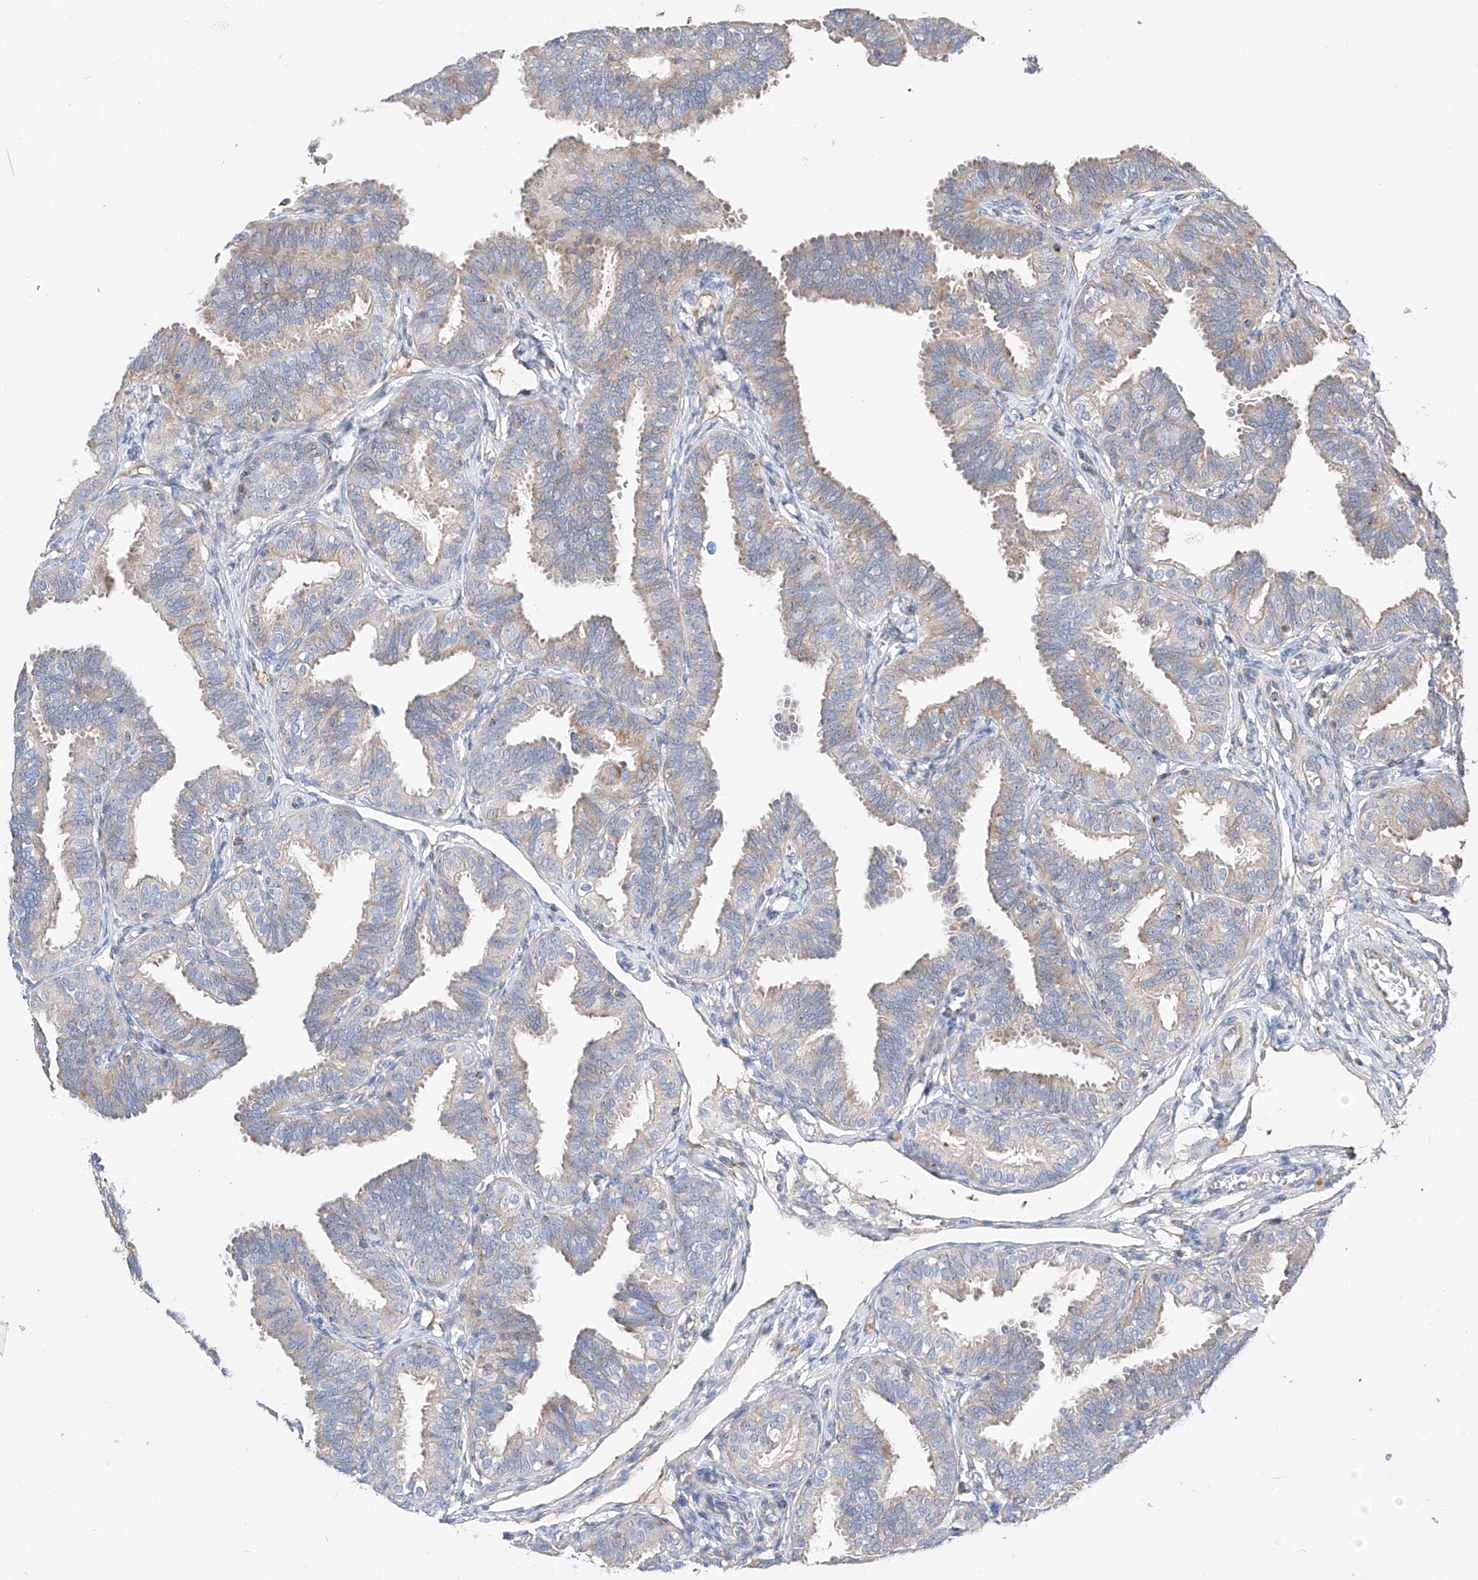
{"staining": {"intensity": "weak", "quantity": "<25%", "location": "cytoplasmic/membranous"}, "tissue": "fallopian tube", "cell_type": "Glandular cells", "image_type": "normal", "snomed": [{"axis": "morphology", "description": "Normal tissue, NOS"}, {"axis": "topography", "description": "Fallopian tube"}], "caption": "This is an immunohistochemistry image of normal human fallopian tube. There is no positivity in glandular cells.", "gene": "RUSC1", "patient": {"sex": "female", "age": 35}}